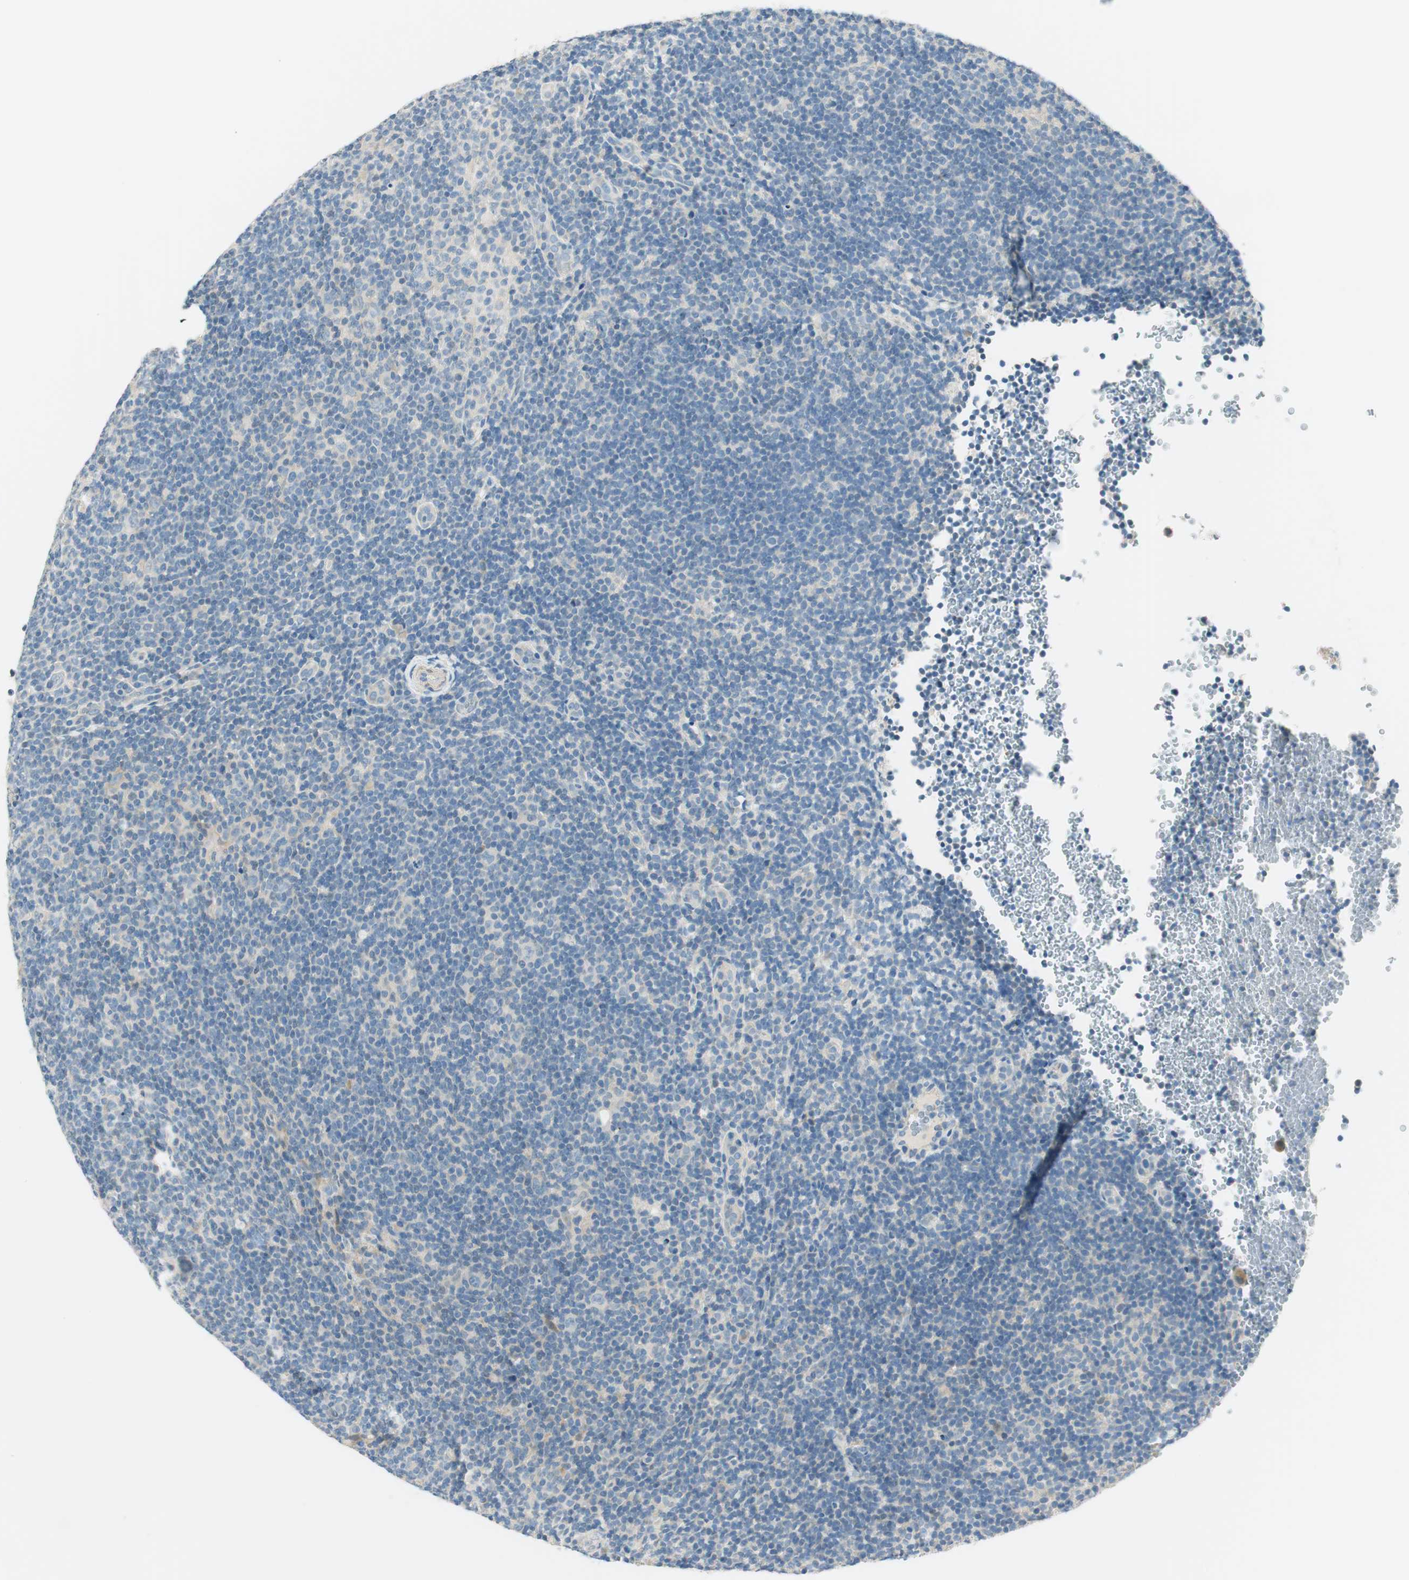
{"staining": {"intensity": "negative", "quantity": "none", "location": "none"}, "tissue": "lymphoma", "cell_type": "Tumor cells", "image_type": "cancer", "snomed": [{"axis": "morphology", "description": "Hodgkin's disease, NOS"}, {"axis": "topography", "description": "Lymph node"}], "caption": "Micrograph shows no protein positivity in tumor cells of Hodgkin's disease tissue.", "gene": "TACR3", "patient": {"sex": "female", "age": 57}}